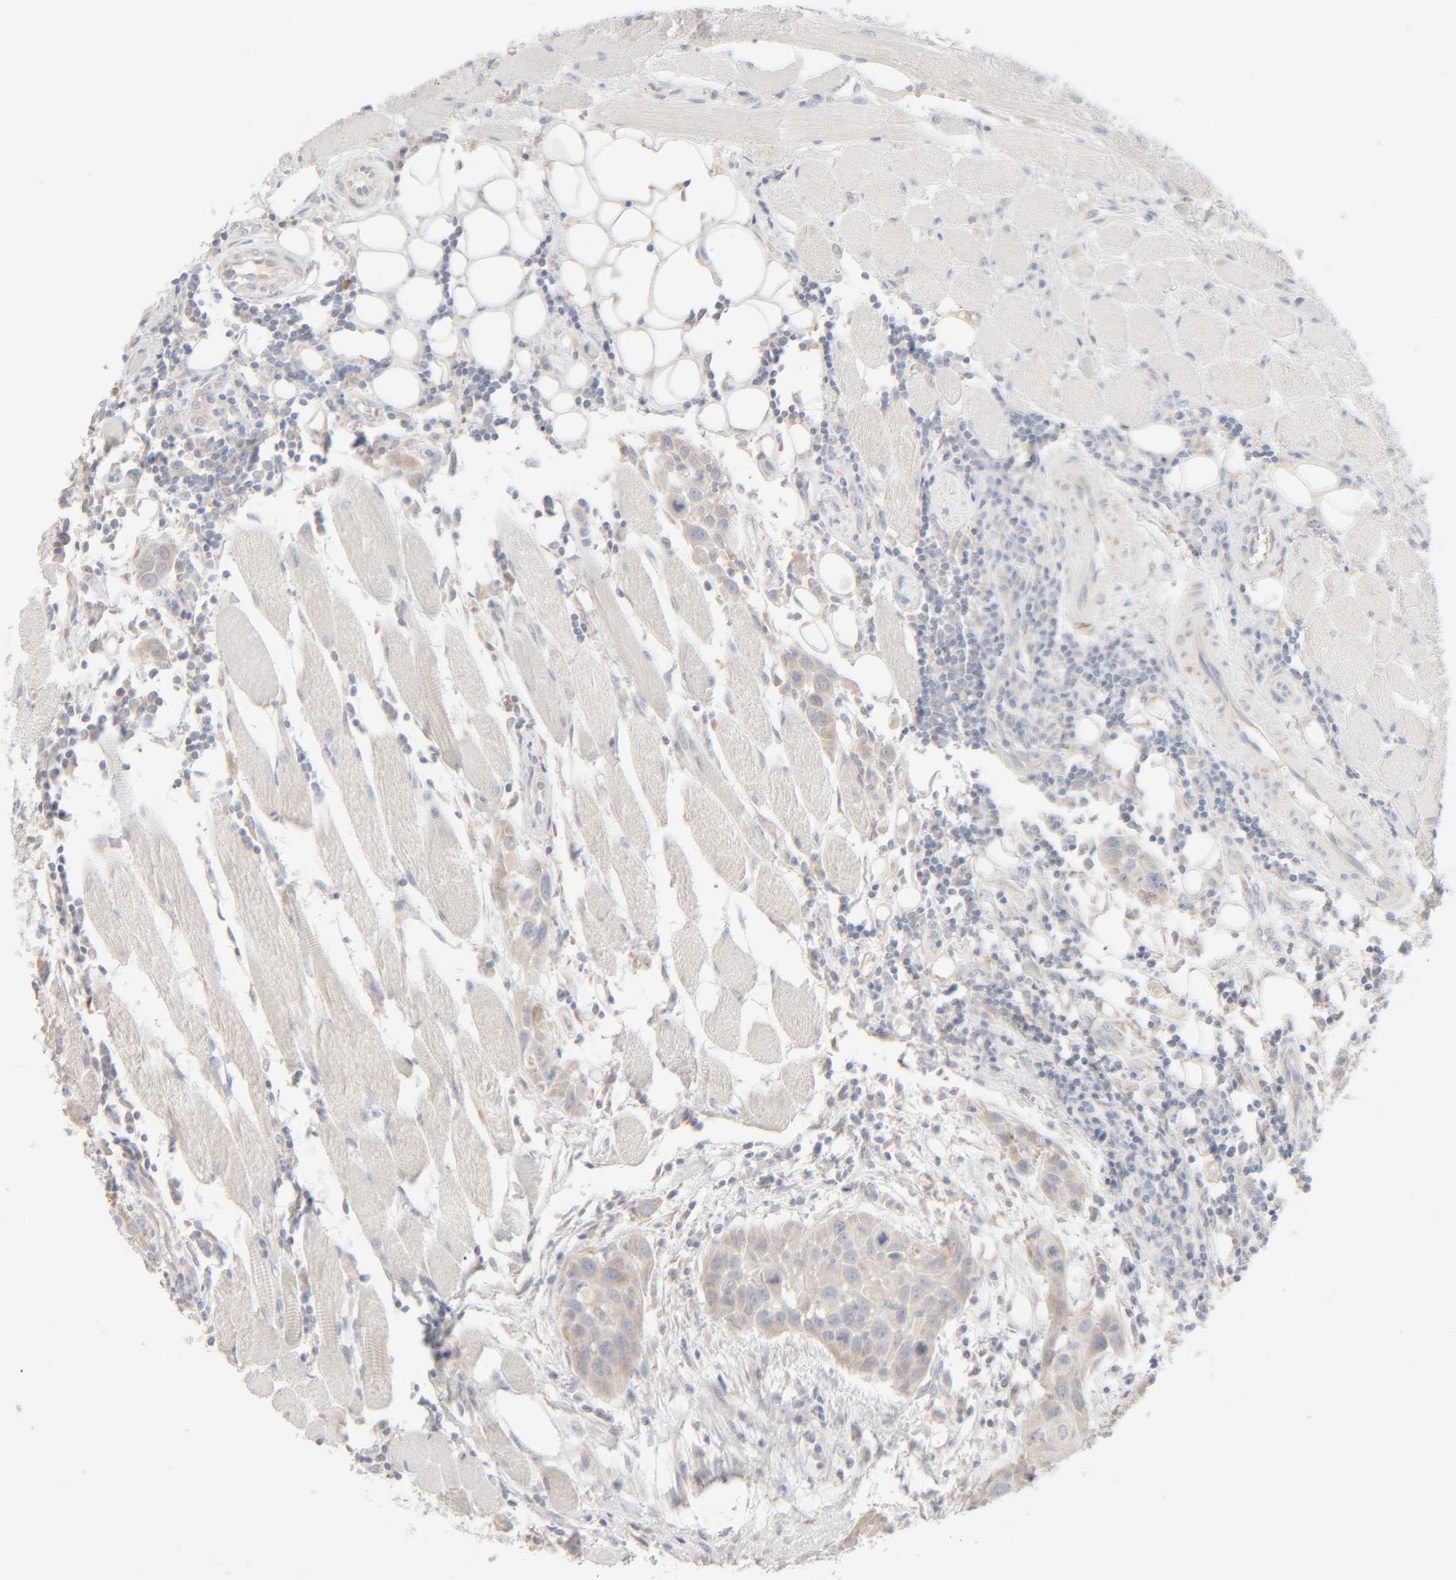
{"staining": {"intensity": "weak", "quantity": "25%-75%", "location": "cytoplasmic/membranous"}, "tissue": "head and neck cancer", "cell_type": "Tumor cells", "image_type": "cancer", "snomed": [{"axis": "morphology", "description": "Squamous cell carcinoma, NOS"}, {"axis": "topography", "description": "Oral tissue"}, {"axis": "topography", "description": "Head-Neck"}], "caption": "This is a micrograph of immunohistochemistry (IHC) staining of head and neck cancer, which shows weak positivity in the cytoplasmic/membranous of tumor cells.", "gene": "RIDA", "patient": {"sex": "female", "age": 50}}